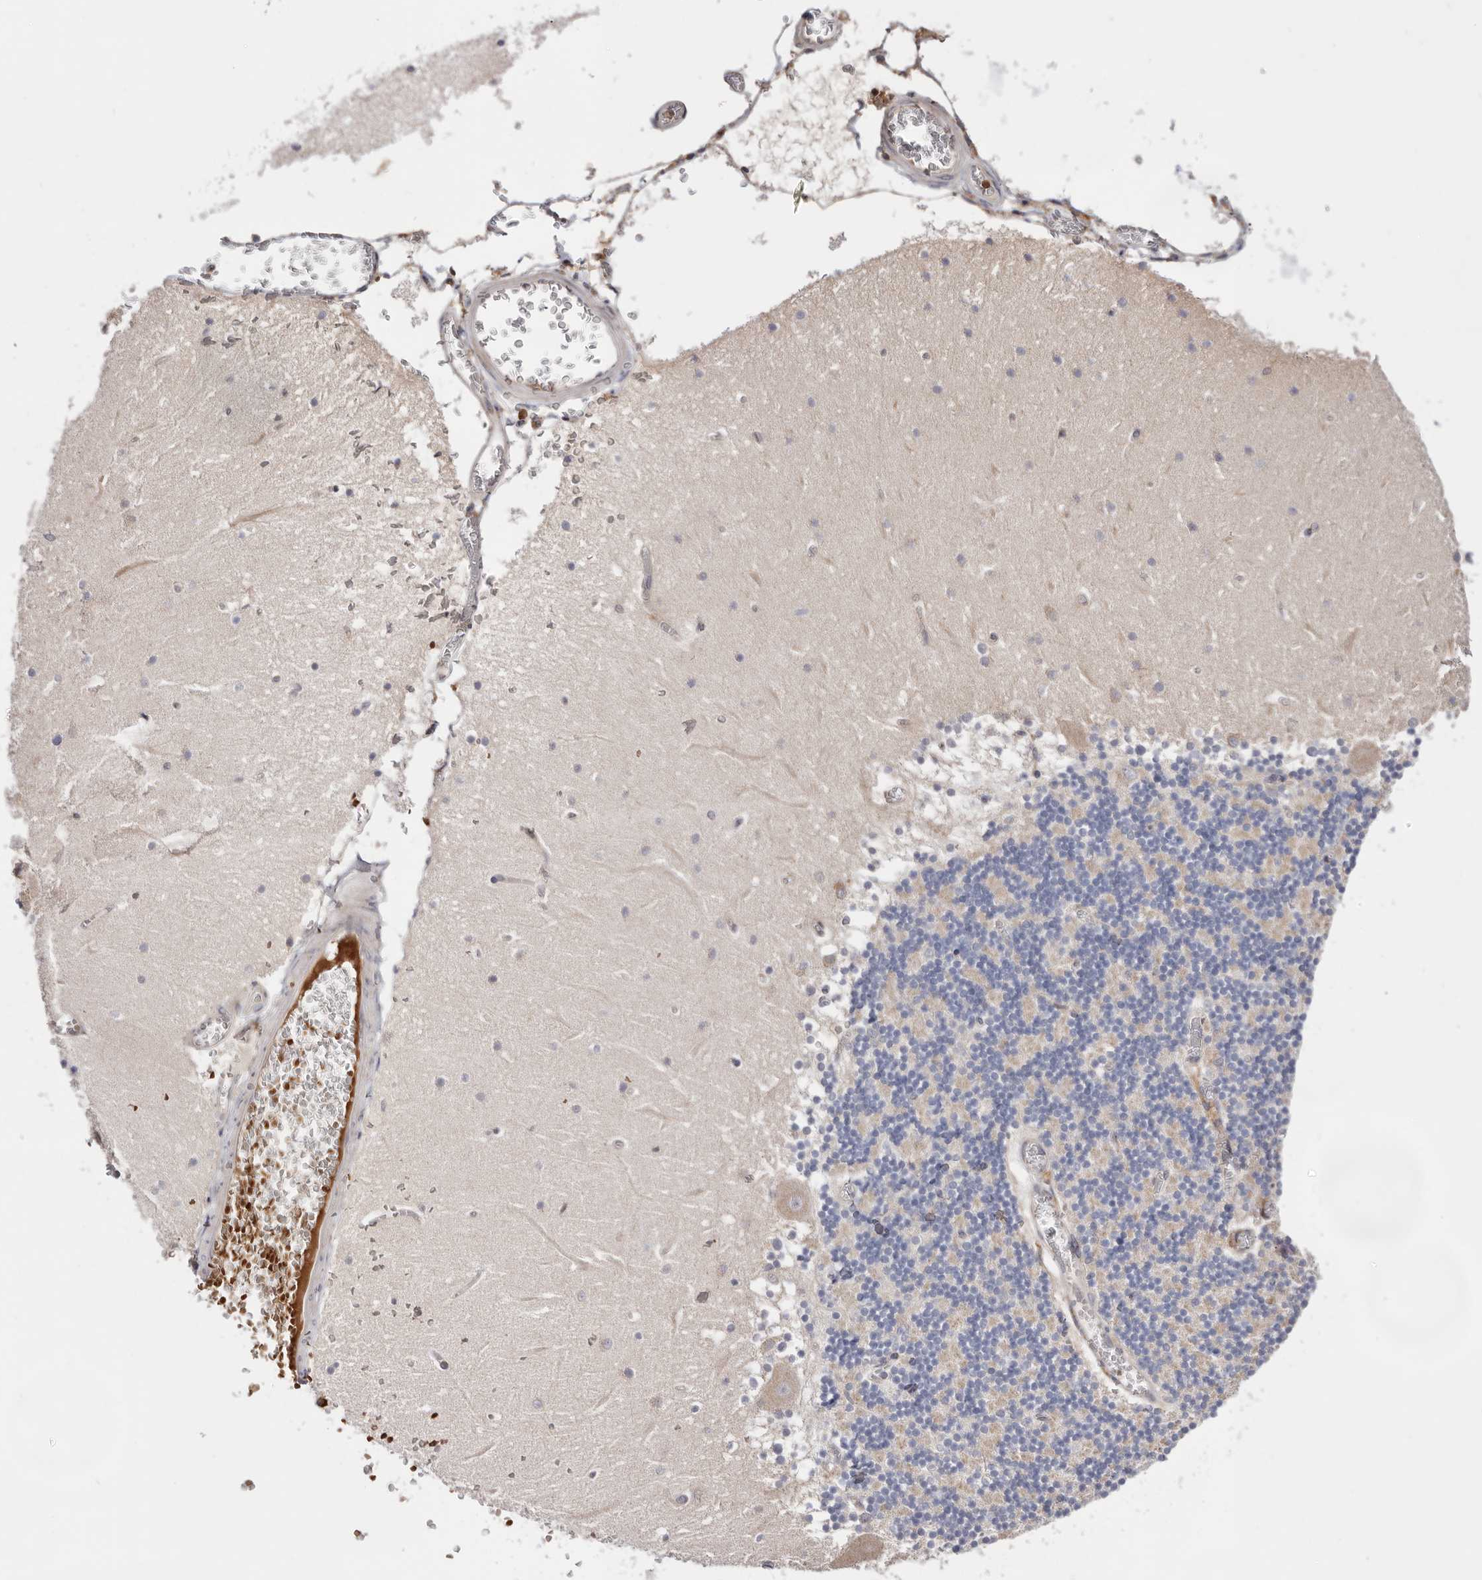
{"staining": {"intensity": "negative", "quantity": "none", "location": "none"}, "tissue": "cerebellum", "cell_type": "Cells in granular layer", "image_type": "normal", "snomed": [{"axis": "morphology", "description": "Normal tissue, NOS"}, {"axis": "topography", "description": "Cerebellum"}], "caption": "Cerebellum was stained to show a protein in brown. There is no significant expression in cells in granular layer. Nuclei are stained in blue.", "gene": "RNF213", "patient": {"sex": "female", "age": 28}}